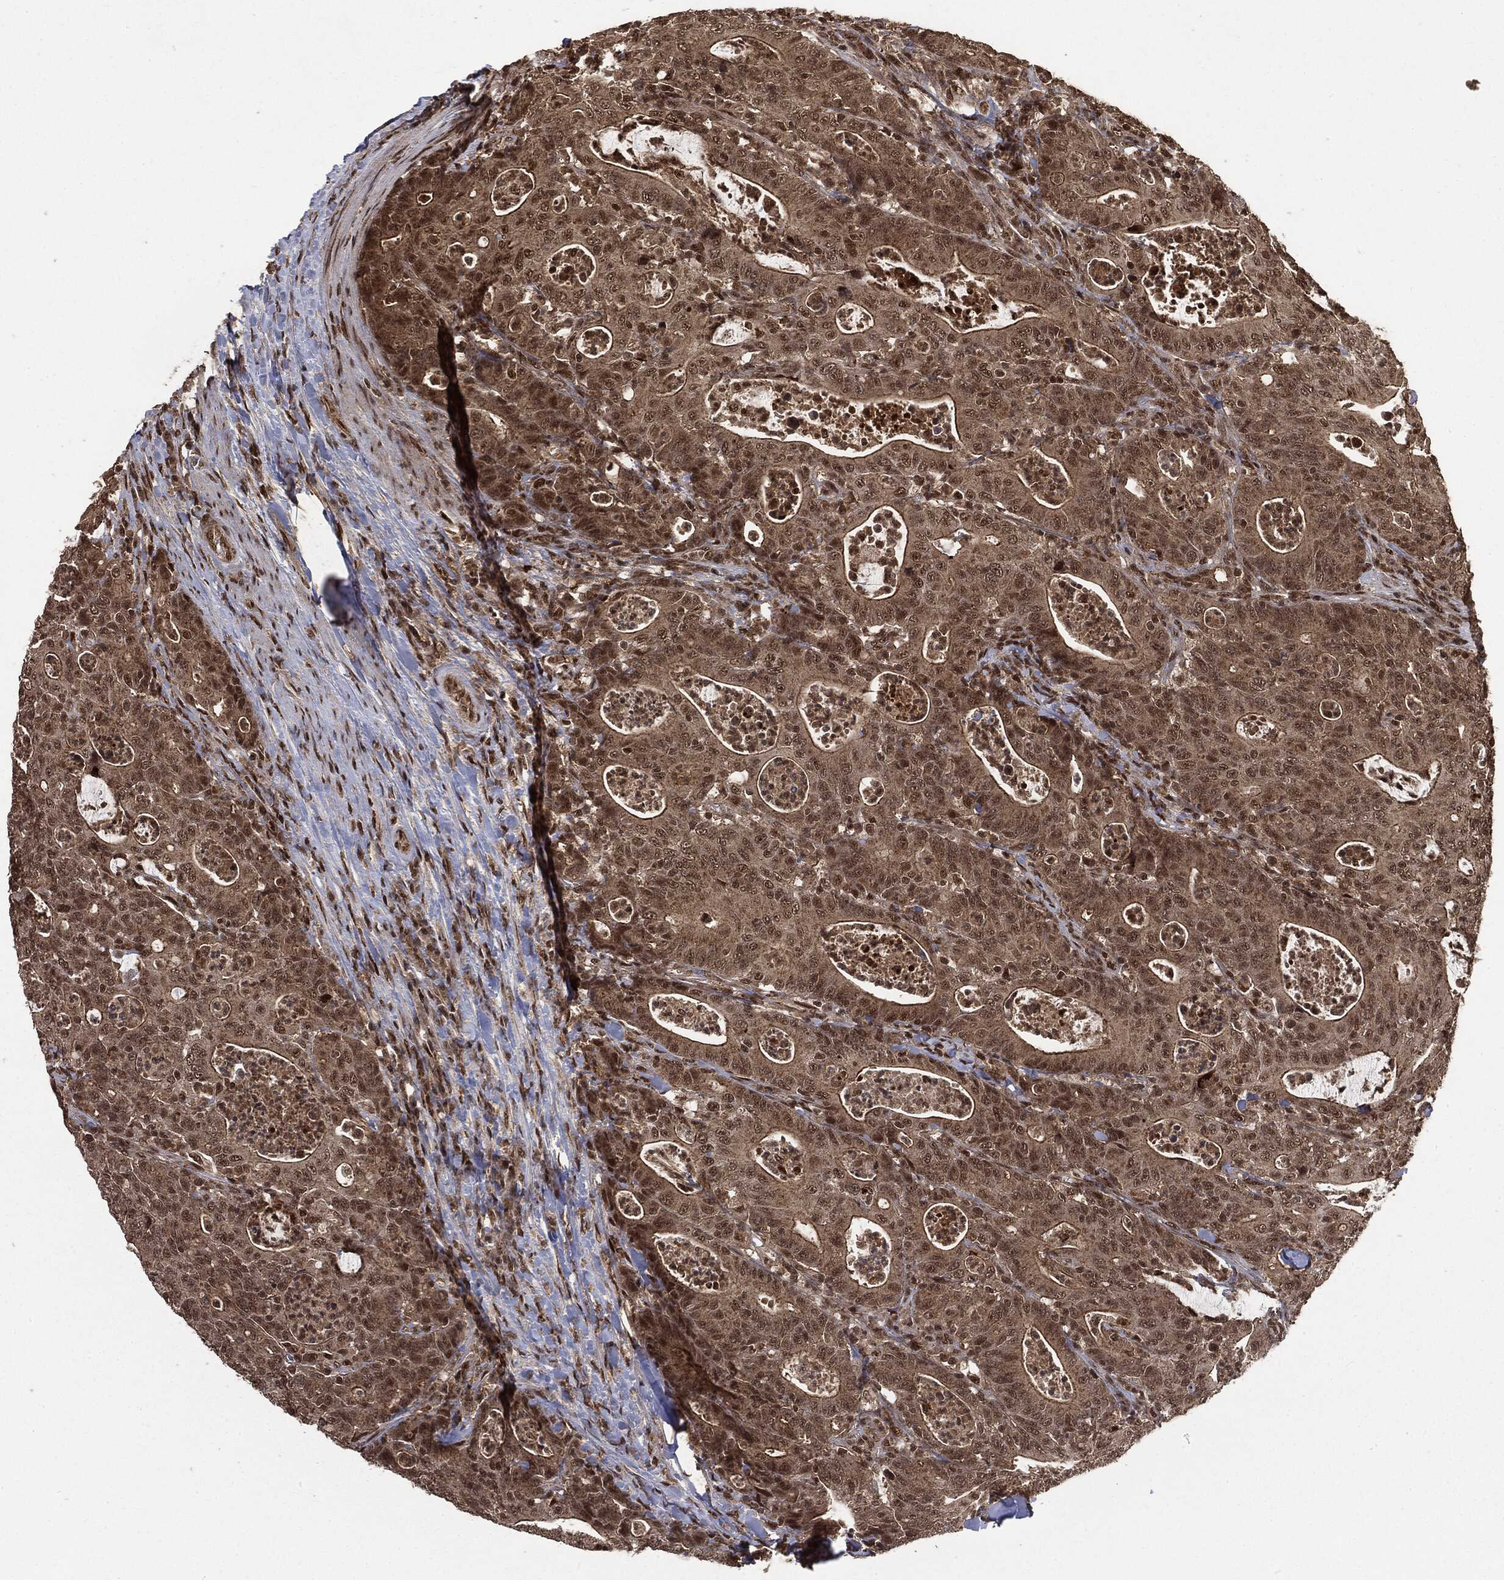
{"staining": {"intensity": "weak", "quantity": ">75%", "location": "cytoplasmic/membranous,nuclear"}, "tissue": "colorectal cancer", "cell_type": "Tumor cells", "image_type": "cancer", "snomed": [{"axis": "morphology", "description": "Adenocarcinoma, NOS"}, {"axis": "topography", "description": "Colon"}], "caption": "Human colorectal cancer (adenocarcinoma) stained with a brown dye displays weak cytoplasmic/membranous and nuclear positive positivity in about >75% of tumor cells.", "gene": "CTDP1", "patient": {"sex": "male", "age": 70}}